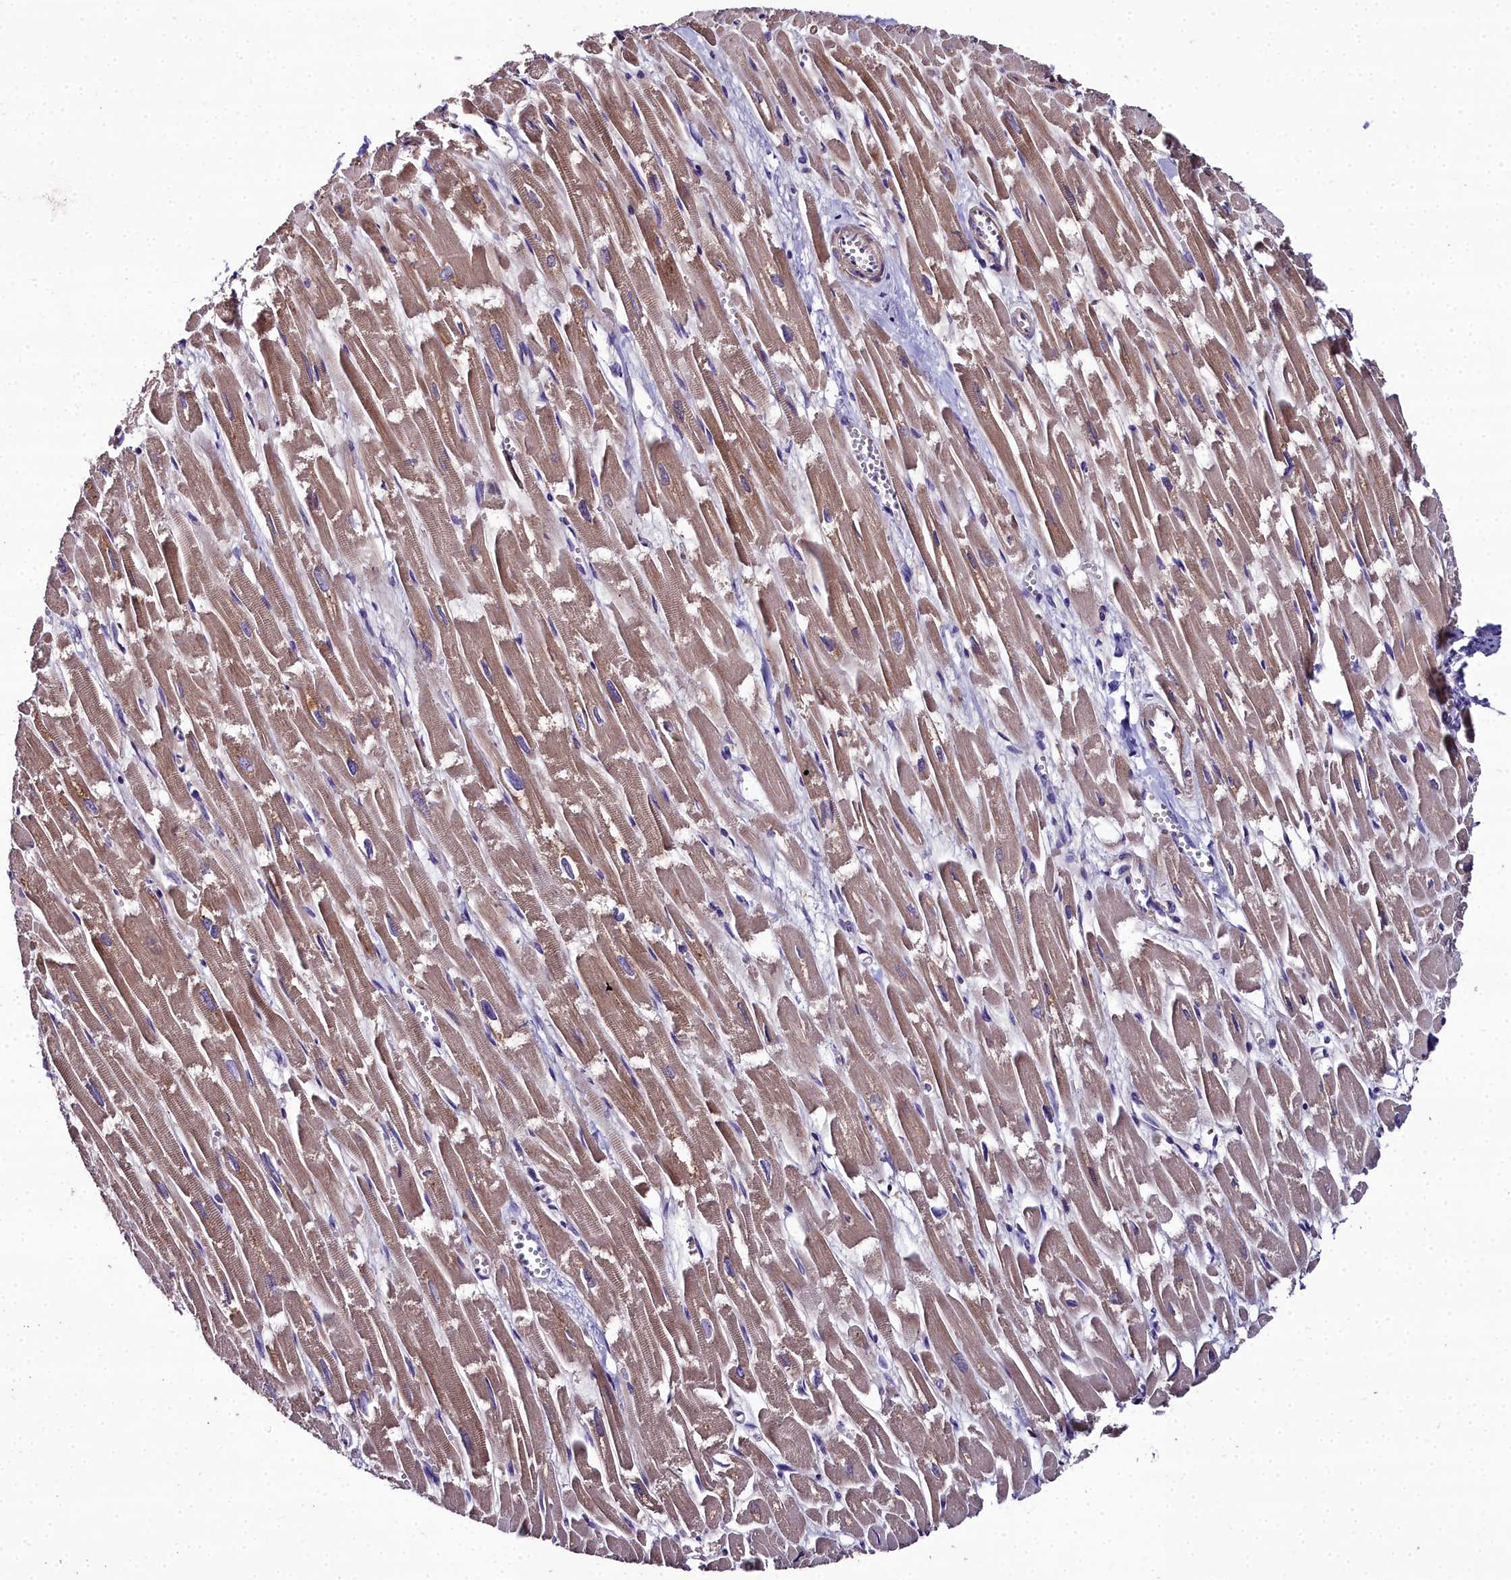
{"staining": {"intensity": "moderate", "quantity": ">75%", "location": "cytoplasmic/membranous"}, "tissue": "heart muscle", "cell_type": "Cardiomyocytes", "image_type": "normal", "snomed": [{"axis": "morphology", "description": "Normal tissue, NOS"}, {"axis": "topography", "description": "Heart"}], "caption": "Cardiomyocytes exhibit medium levels of moderate cytoplasmic/membranous staining in approximately >75% of cells in benign heart muscle.", "gene": "NT5M", "patient": {"sex": "male", "age": 54}}